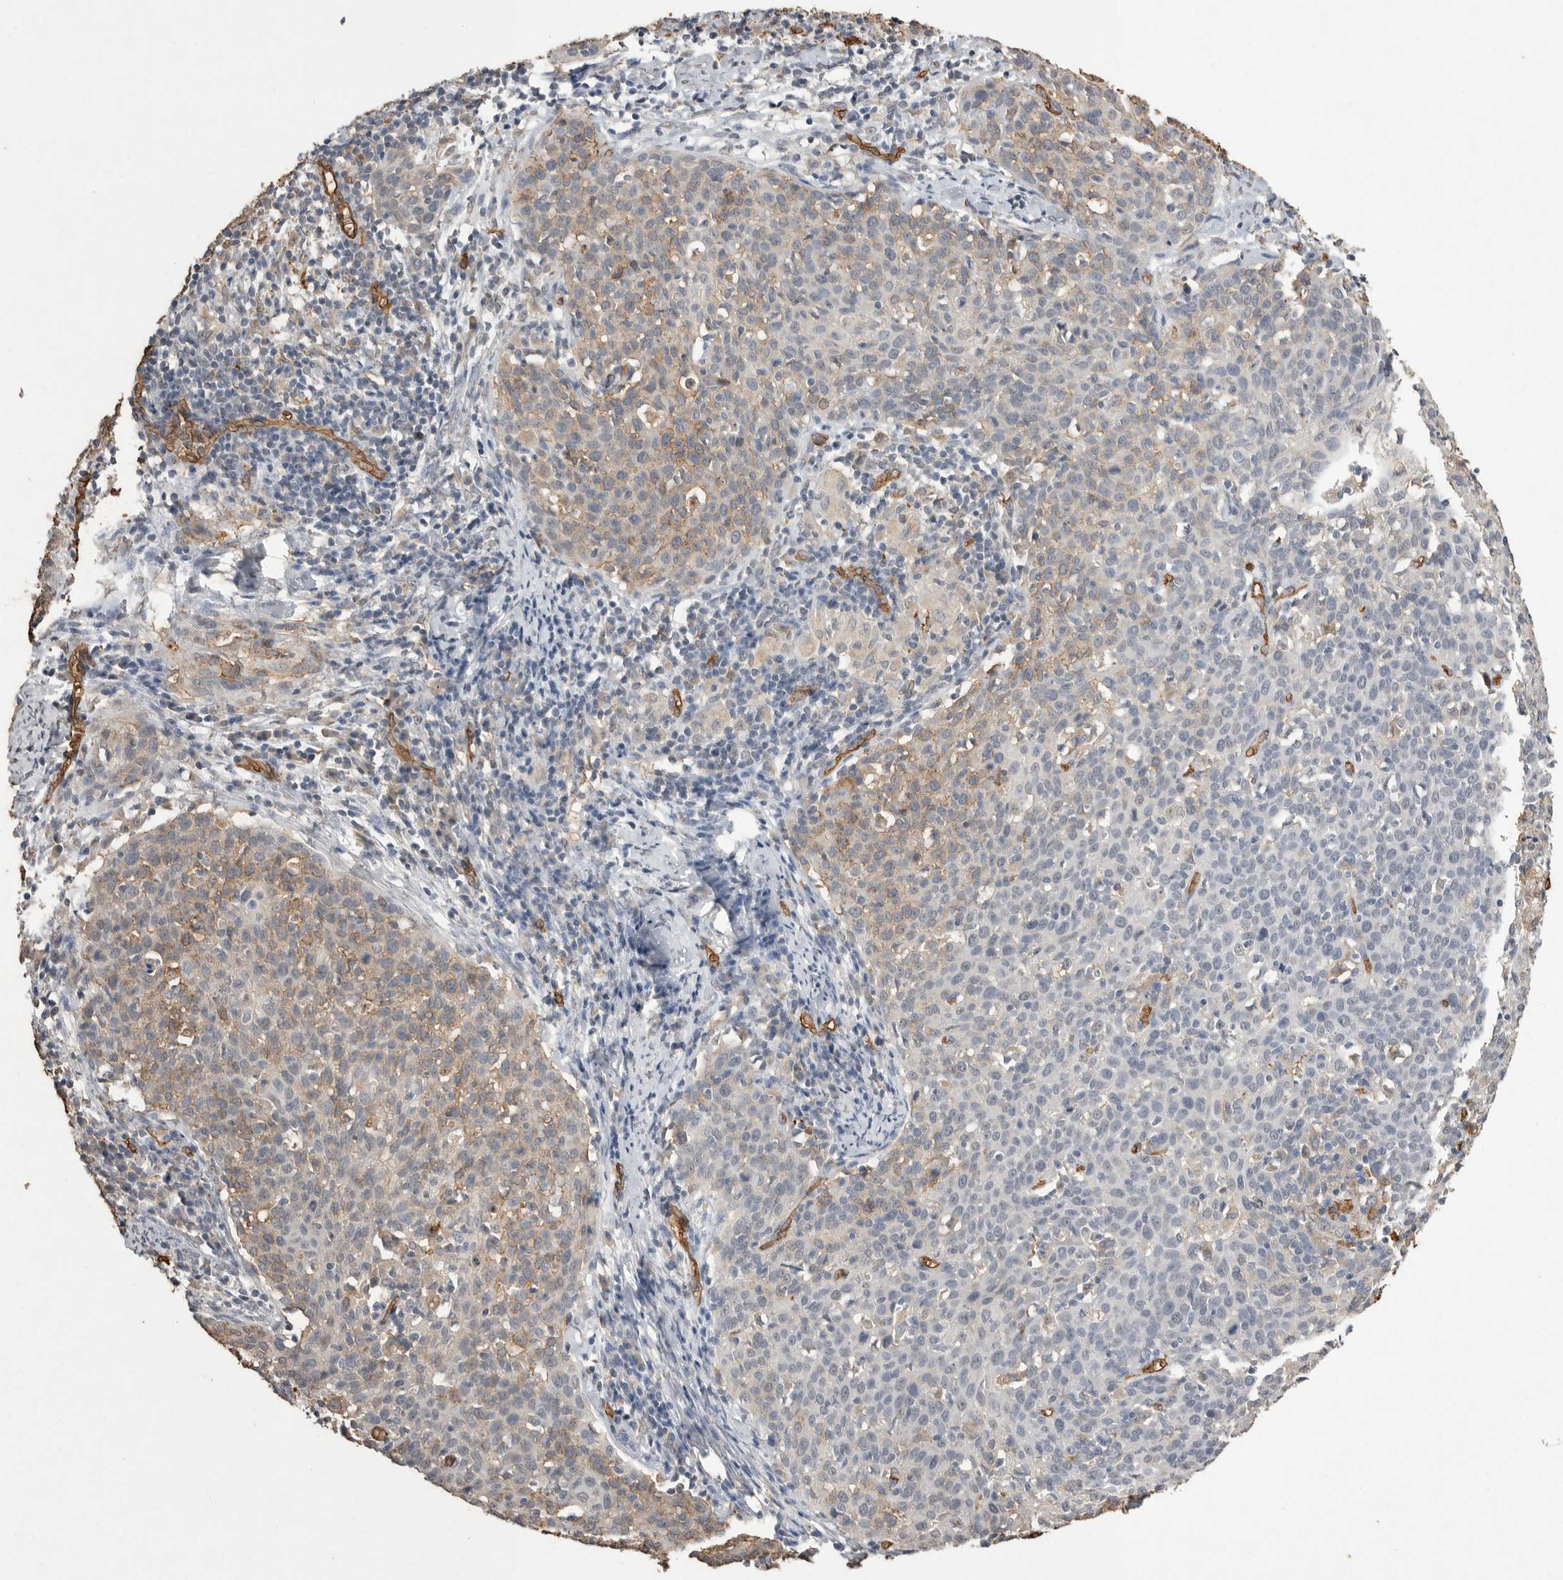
{"staining": {"intensity": "weak", "quantity": "<25%", "location": "cytoplasmic/membranous"}, "tissue": "cervical cancer", "cell_type": "Tumor cells", "image_type": "cancer", "snomed": [{"axis": "morphology", "description": "Squamous cell carcinoma, NOS"}, {"axis": "topography", "description": "Cervix"}], "caption": "Cervical cancer stained for a protein using IHC shows no staining tumor cells.", "gene": "IL27", "patient": {"sex": "female", "age": 38}}